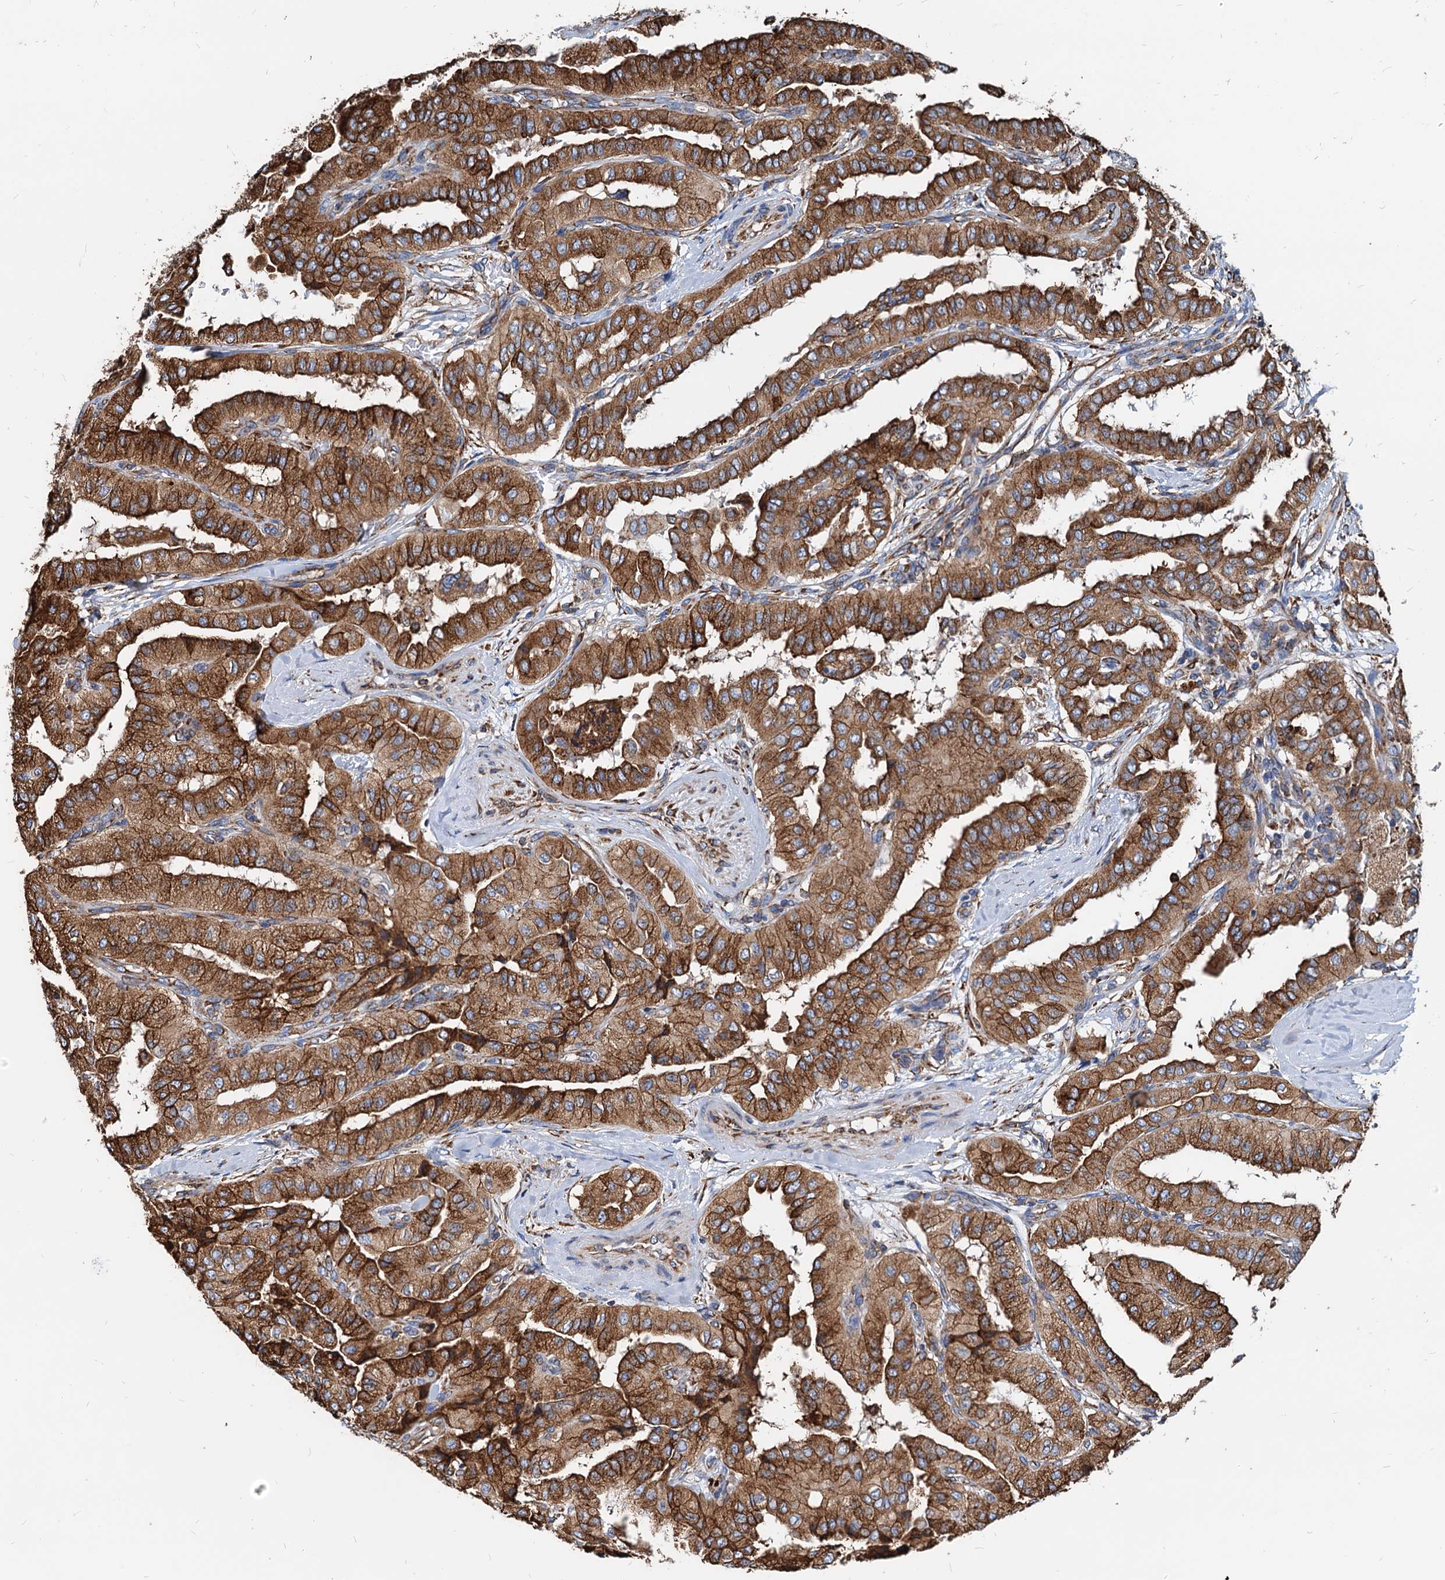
{"staining": {"intensity": "strong", "quantity": ">75%", "location": "cytoplasmic/membranous"}, "tissue": "thyroid cancer", "cell_type": "Tumor cells", "image_type": "cancer", "snomed": [{"axis": "morphology", "description": "Papillary adenocarcinoma, NOS"}, {"axis": "topography", "description": "Thyroid gland"}], "caption": "Immunohistochemistry (DAB (3,3'-diaminobenzidine)) staining of thyroid cancer reveals strong cytoplasmic/membranous protein positivity in about >75% of tumor cells.", "gene": "HSPA5", "patient": {"sex": "female", "age": 59}}